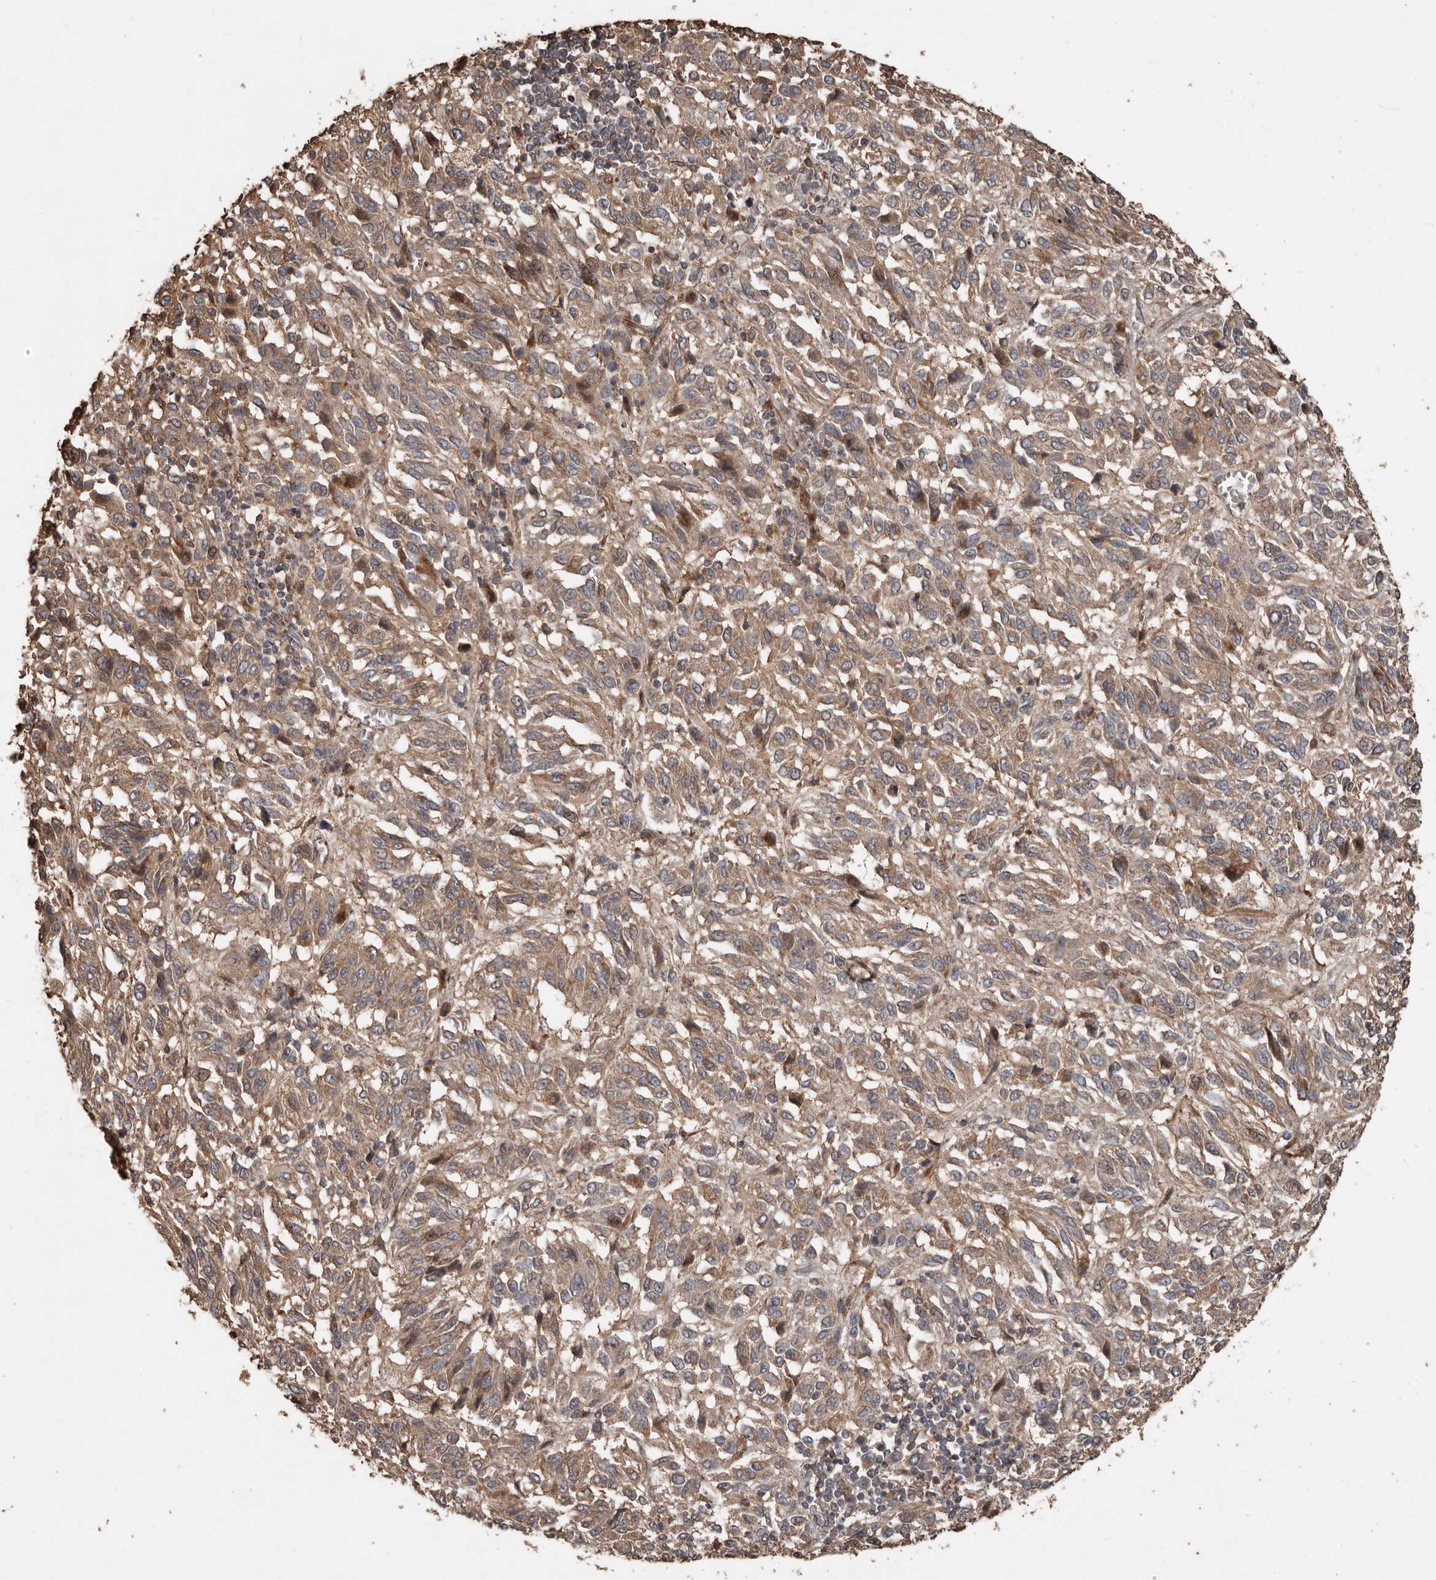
{"staining": {"intensity": "weak", "quantity": ">75%", "location": "cytoplasmic/membranous"}, "tissue": "melanoma", "cell_type": "Tumor cells", "image_type": "cancer", "snomed": [{"axis": "morphology", "description": "Malignant melanoma, Metastatic site"}, {"axis": "topography", "description": "Lung"}], "caption": "A micrograph showing weak cytoplasmic/membranous expression in about >75% of tumor cells in malignant melanoma (metastatic site), as visualized by brown immunohistochemical staining.", "gene": "RANBP17", "patient": {"sex": "male", "age": 64}}